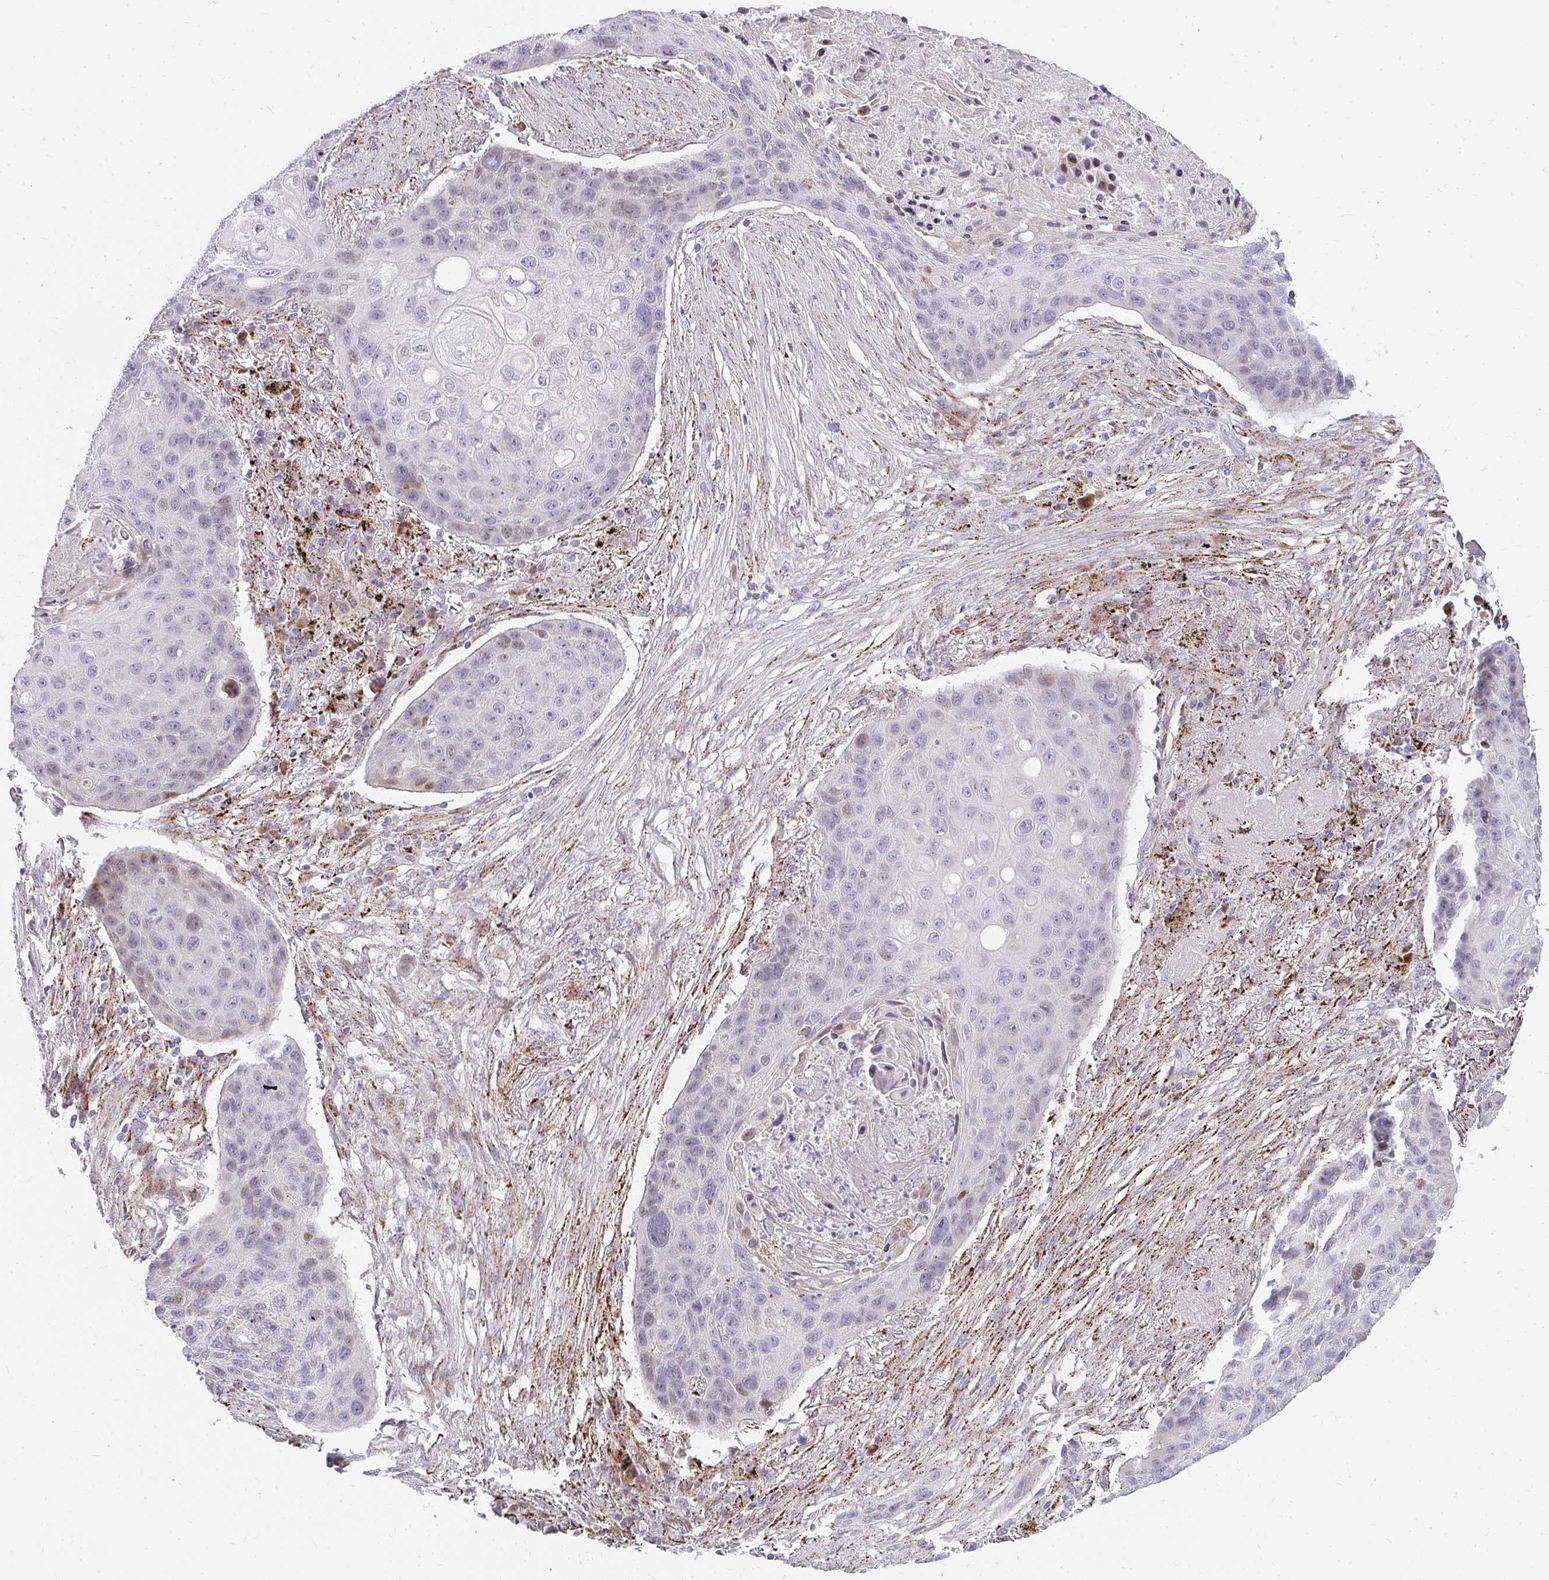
{"staining": {"intensity": "negative", "quantity": "none", "location": "none"}, "tissue": "lung cancer", "cell_type": "Tumor cells", "image_type": "cancer", "snomed": [{"axis": "morphology", "description": "Squamous cell carcinoma, NOS"}, {"axis": "topography", "description": "Lung"}], "caption": "DAB (3,3'-diaminobenzidine) immunohistochemical staining of human lung squamous cell carcinoma reveals no significant staining in tumor cells.", "gene": "PLA2G5", "patient": {"sex": "female", "age": 63}}